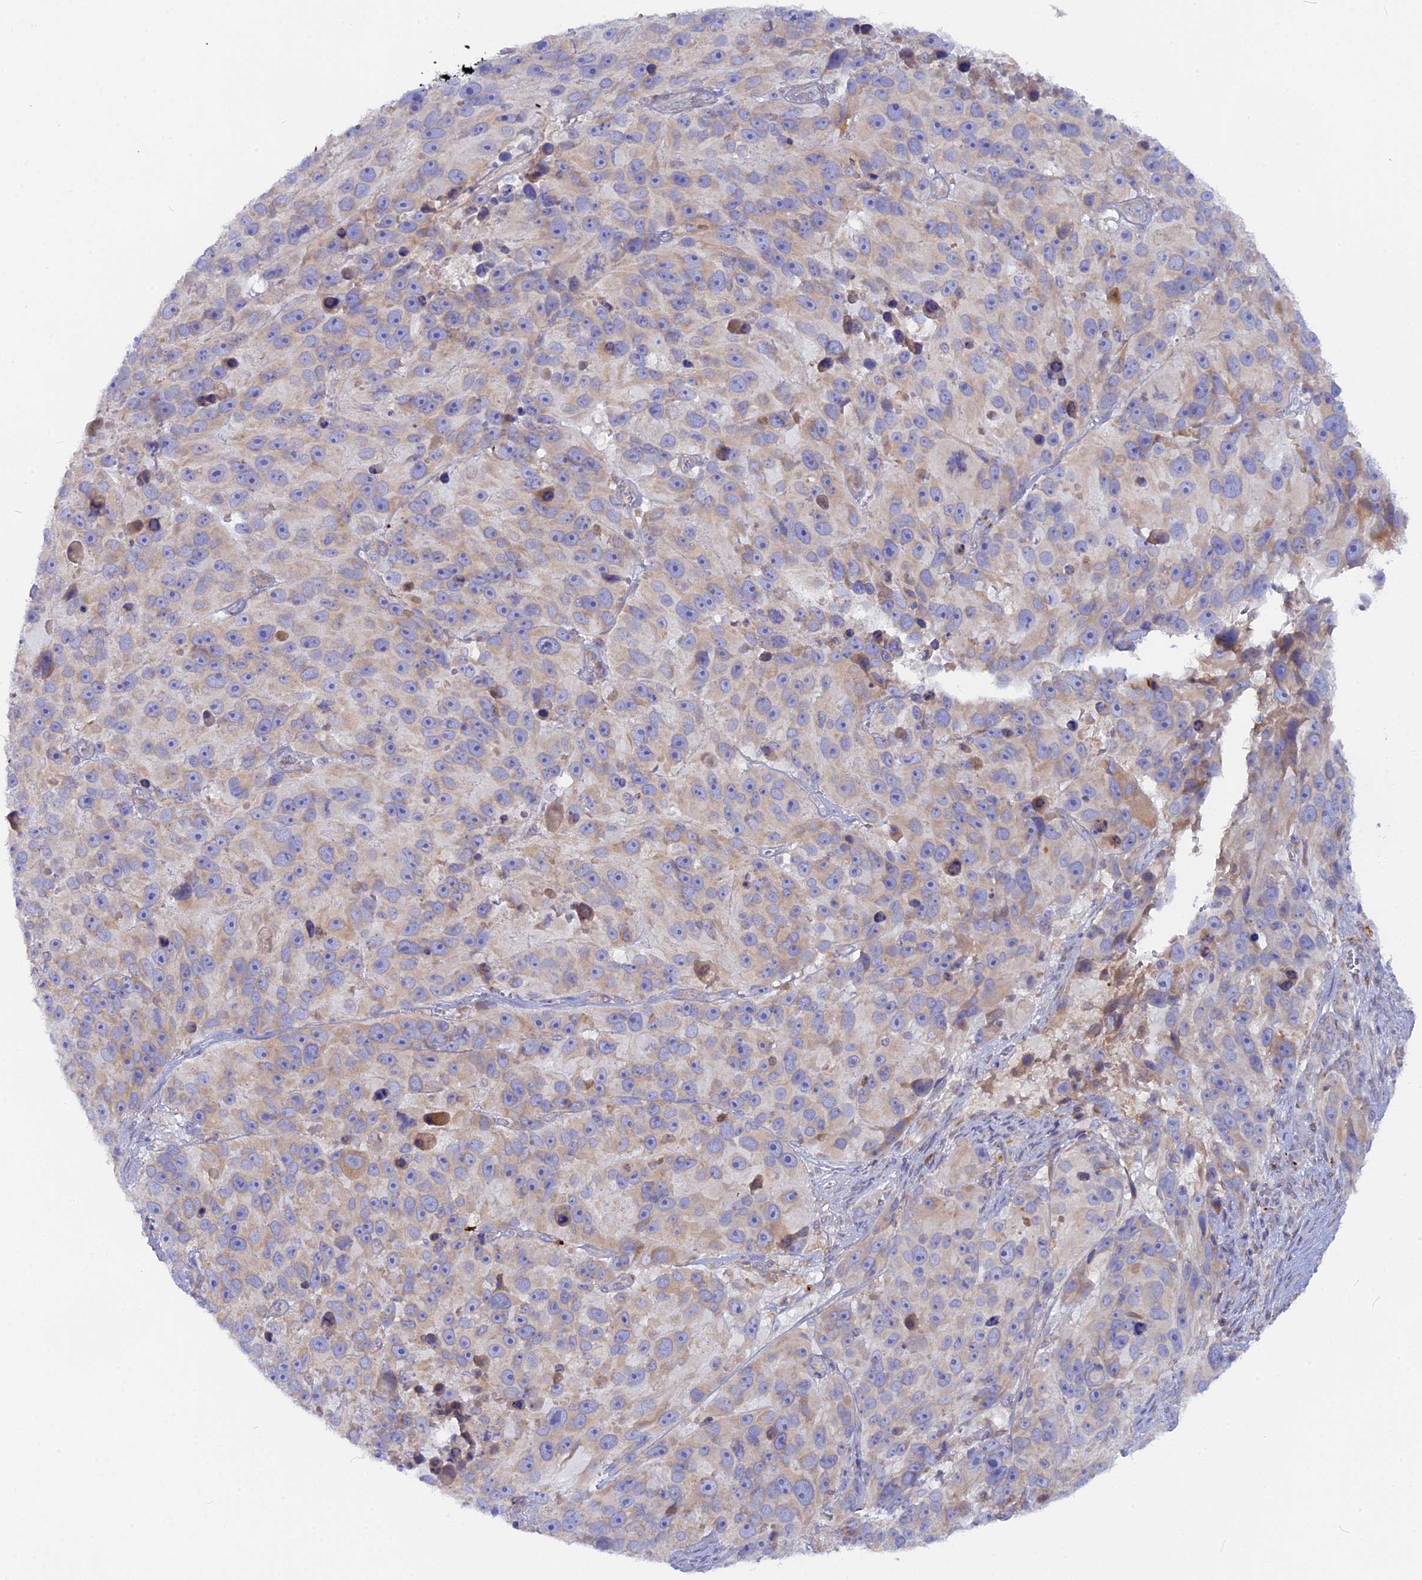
{"staining": {"intensity": "weak", "quantity": "25%-75%", "location": "cytoplasmic/membranous"}, "tissue": "melanoma", "cell_type": "Tumor cells", "image_type": "cancer", "snomed": [{"axis": "morphology", "description": "Malignant melanoma, NOS"}, {"axis": "topography", "description": "Skin"}], "caption": "A low amount of weak cytoplasmic/membranous expression is present in about 25%-75% of tumor cells in melanoma tissue. (Brightfield microscopy of DAB IHC at high magnification).", "gene": "TLCD1", "patient": {"sex": "male", "age": 84}}